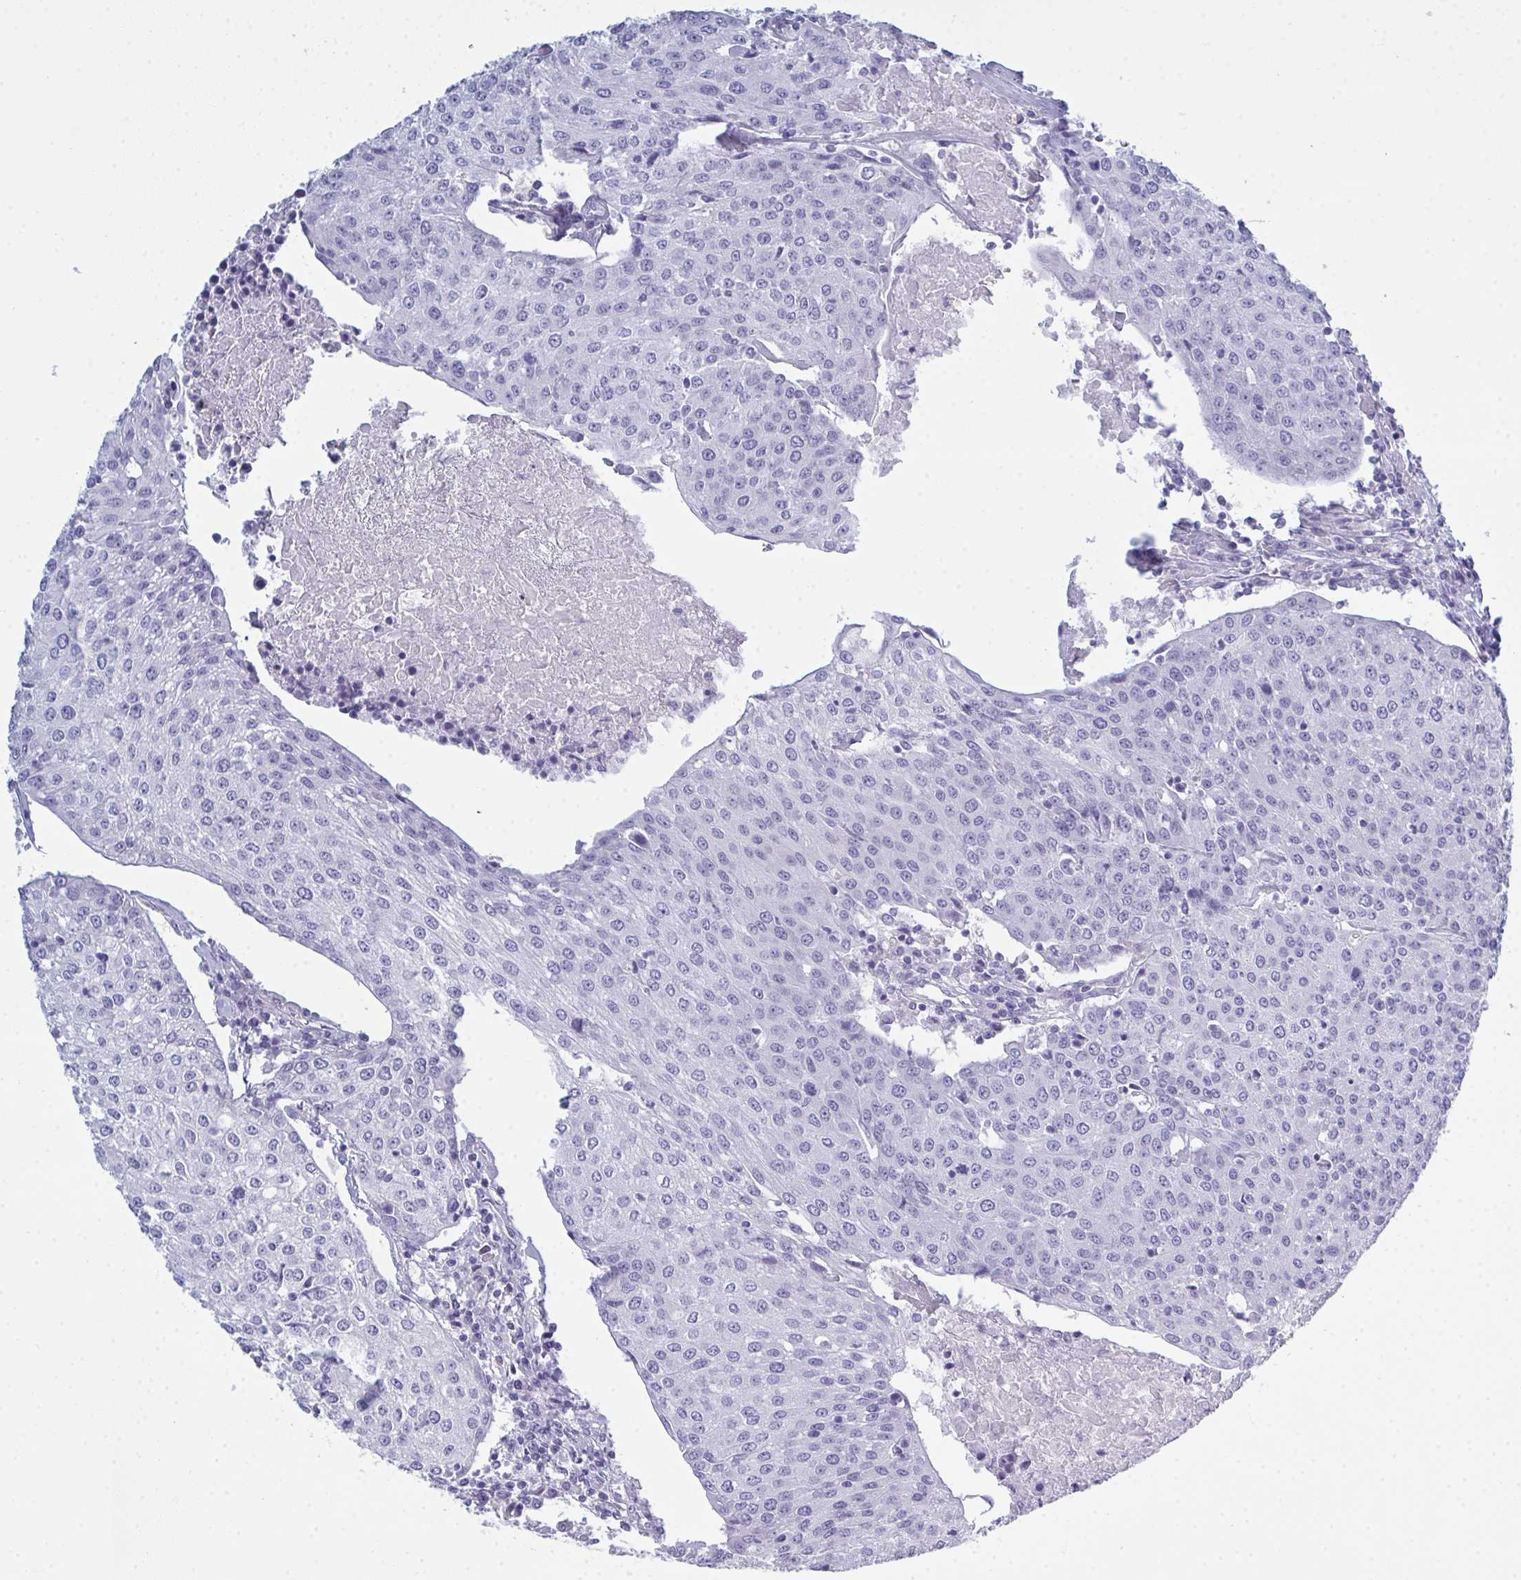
{"staining": {"intensity": "negative", "quantity": "none", "location": "none"}, "tissue": "urothelial cancer", "cell_type": "Tumor cells", "image_type": "cancer", "snomed": [{"axis": "morphology", "description": "Urothelial carcinoma, High grade"}, {"axis": "topography", "description": "Urinary bladder"}], "caption": "High power microscopy histopathology image of an IHC histopathology image of urothelial carcinoma (high-grade), revealing no significant positivity in tumor cells. (Stains: DAB IHC with hematoxylin counter stain, Microscopy: brightfield microscopy at high magnification).", "gene": "SERPINB10", "patient": {"sex": "female", "age": 85}}